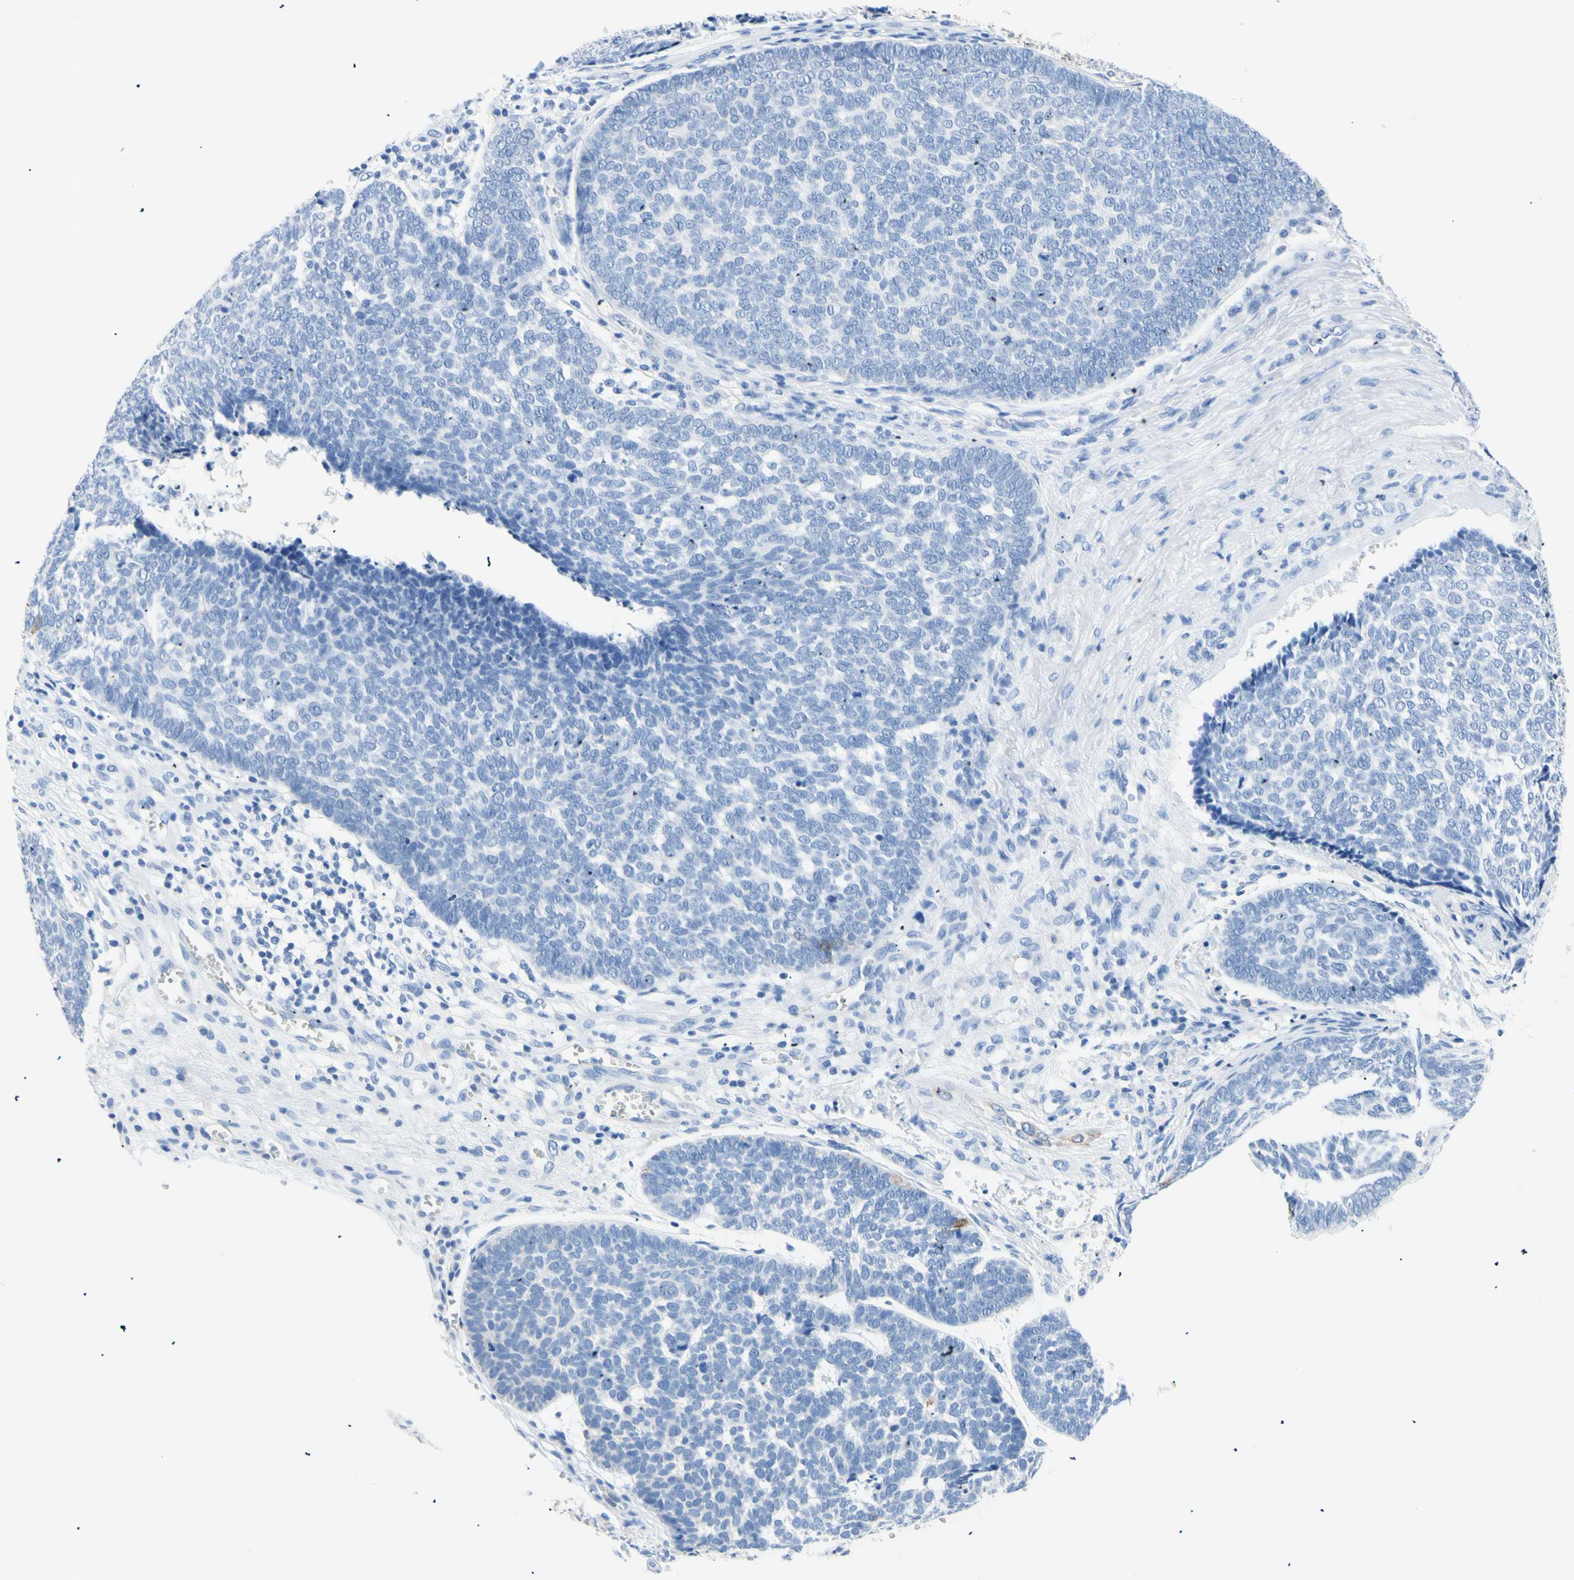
{"staining": {"intensity": "negative", "quantity": "none", "location": "none"}, "tissue": "skin cancer", "cell_type": "Tumor cells", "image_type": "cancer", "snomed": [{"axis": "morphology", "description": "Basal cell carcinoma"}, {"axis": "topography", "description": "Skin"}], "caption": "A histopathology image of human skin cancer (basal cell carcinoma) is negative for staining in tumor cells.", "gene": "HPCA", "patient": {"sex": "male", "age": 84}}